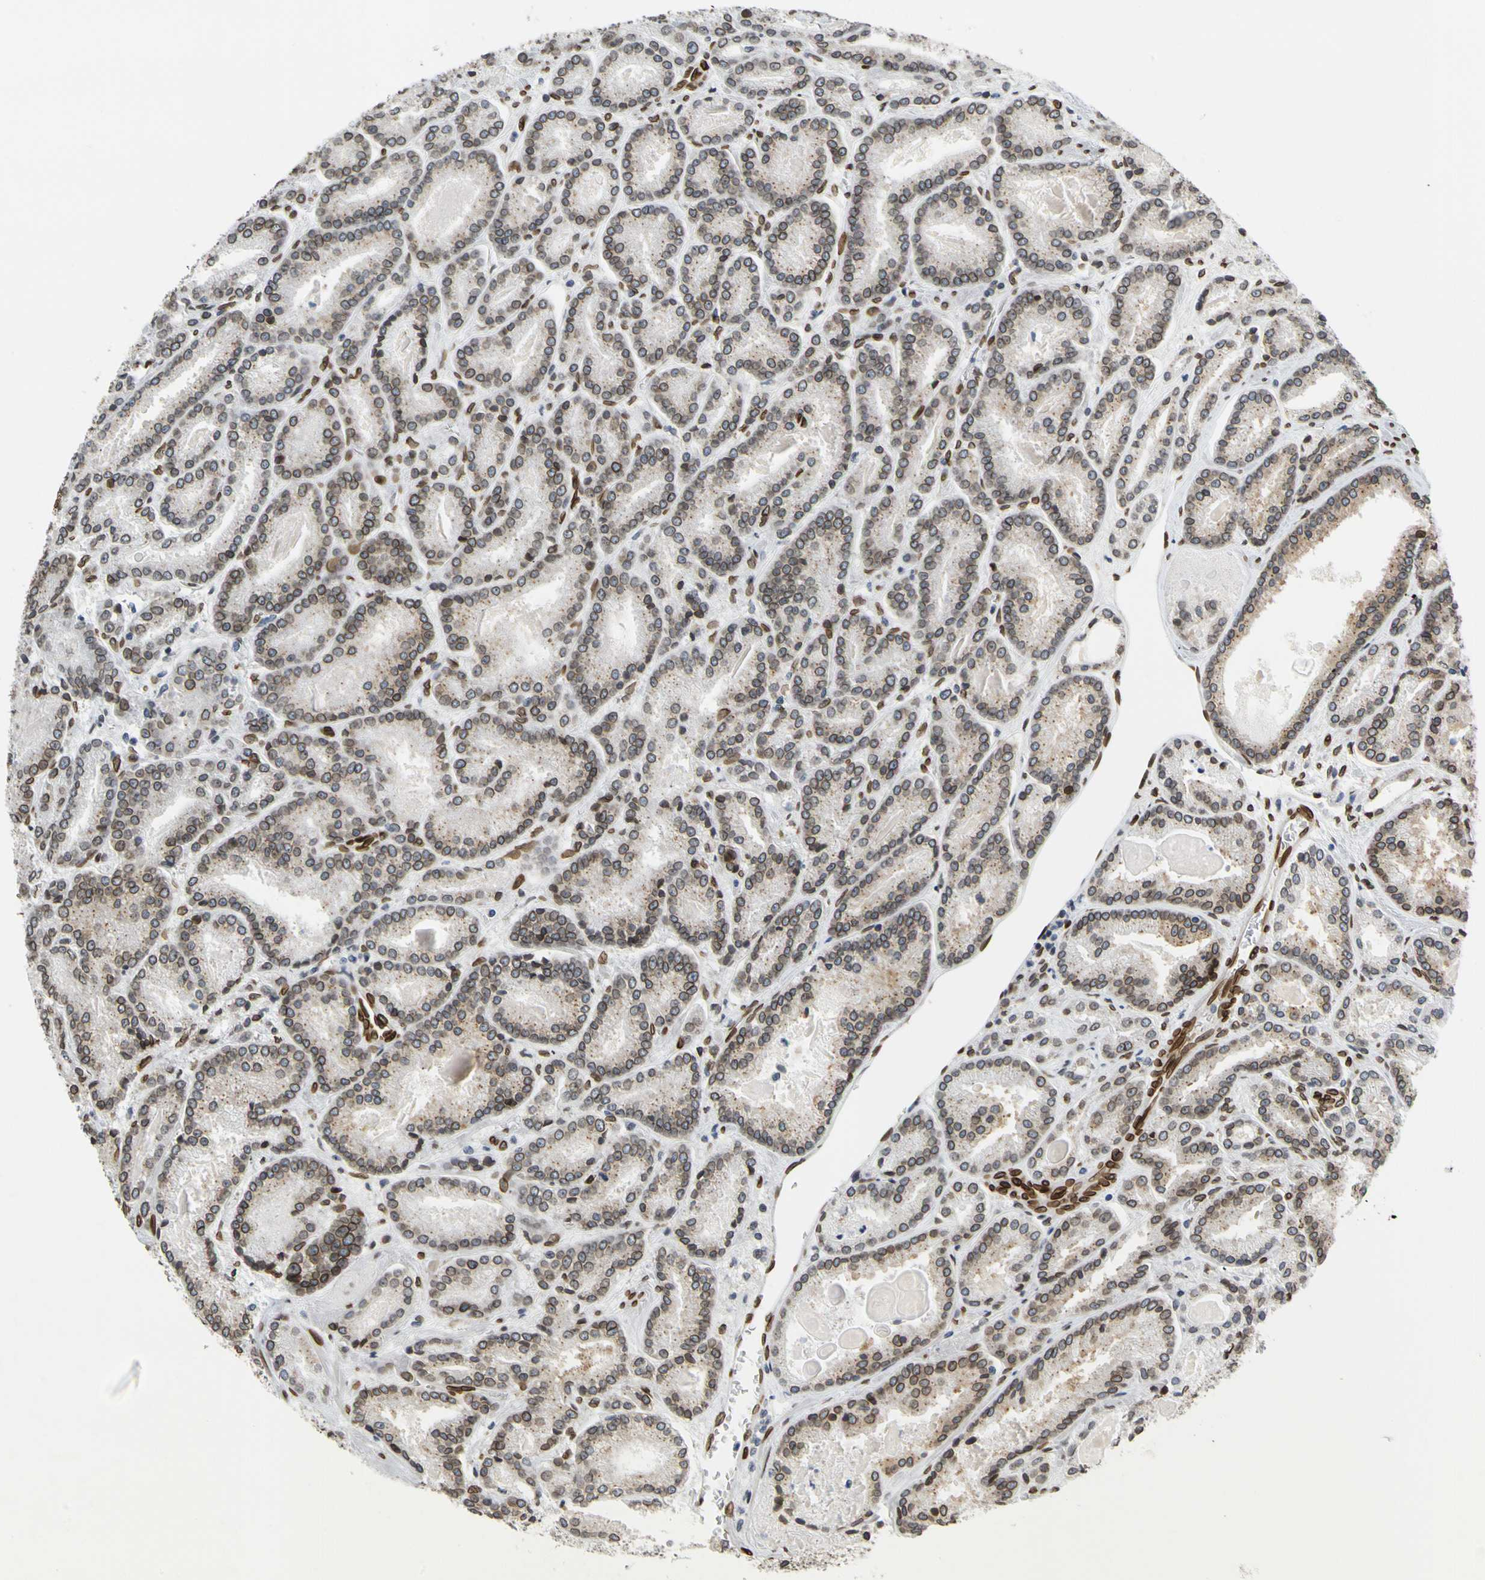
{"staining": {"intensity": "strong", "quantity": ">75%", "location": "cytoplasmic/membranous,nuclear"}, "tissue": "prostate cancer", "cell_type": "Tumor cells", "image_type": "cancer", "snomed": [{"axis": "morphology", "description": "Adenocarcinoma, Low grade"}, {"axis": "topography", "description": "Prostate"}], "caption": "This histopathology image shows adenocarcinoma (low-grade) (prostate) stained with immunohistochemistry to label a protein in brown. The cytoplasmic/membranous and nuclear of tumor cells show strong positivity for the protein. Nuclei are counter-stained blue.", "gene": "SUN1", "patient": {"sex": "male", "age": 59}}